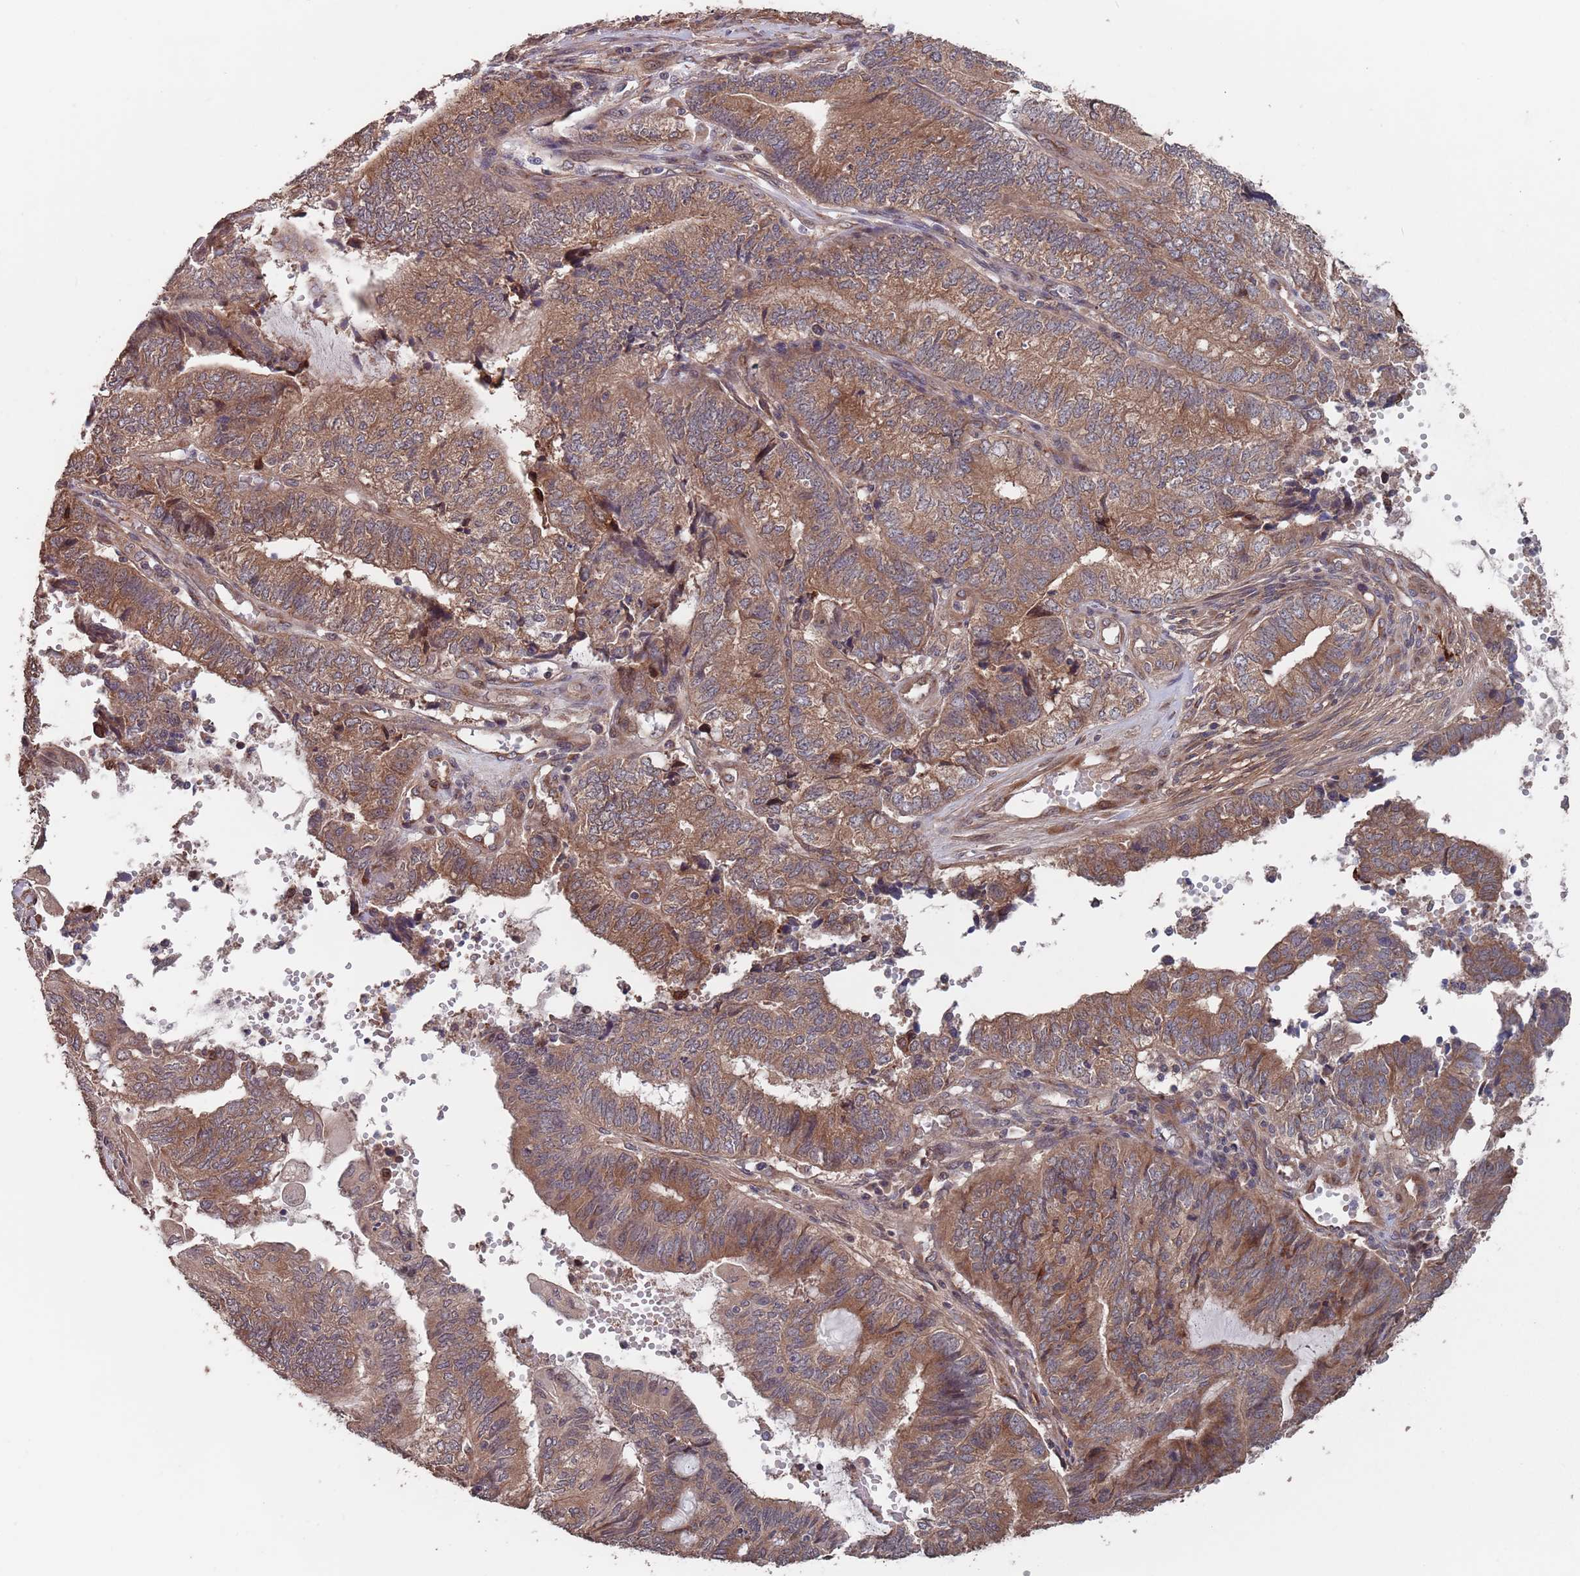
{"staining": {"intensity": "moderate", "quantity": "25%-75%", "location": "cytoplasmic/membranous"}, "tissue": "endometrial cancer", "cell_type": "Tumor cells", "image_type": "cancer", "snomed": [{"axis": "morphology", "description": "Adenocarcinoma, NOS"}, {"axis": "topography", "description": "Uterus"}, {"axis": "topography", "description": "Endometrium"}], "caption": "The immunohistochemical stain labels moderate cytoplasmic/membranous staining in tumor cells of endometrial adenocarcinoma tissue.", "gene": "UNC45A", "patient": {"sex": "female", "age": 70}}